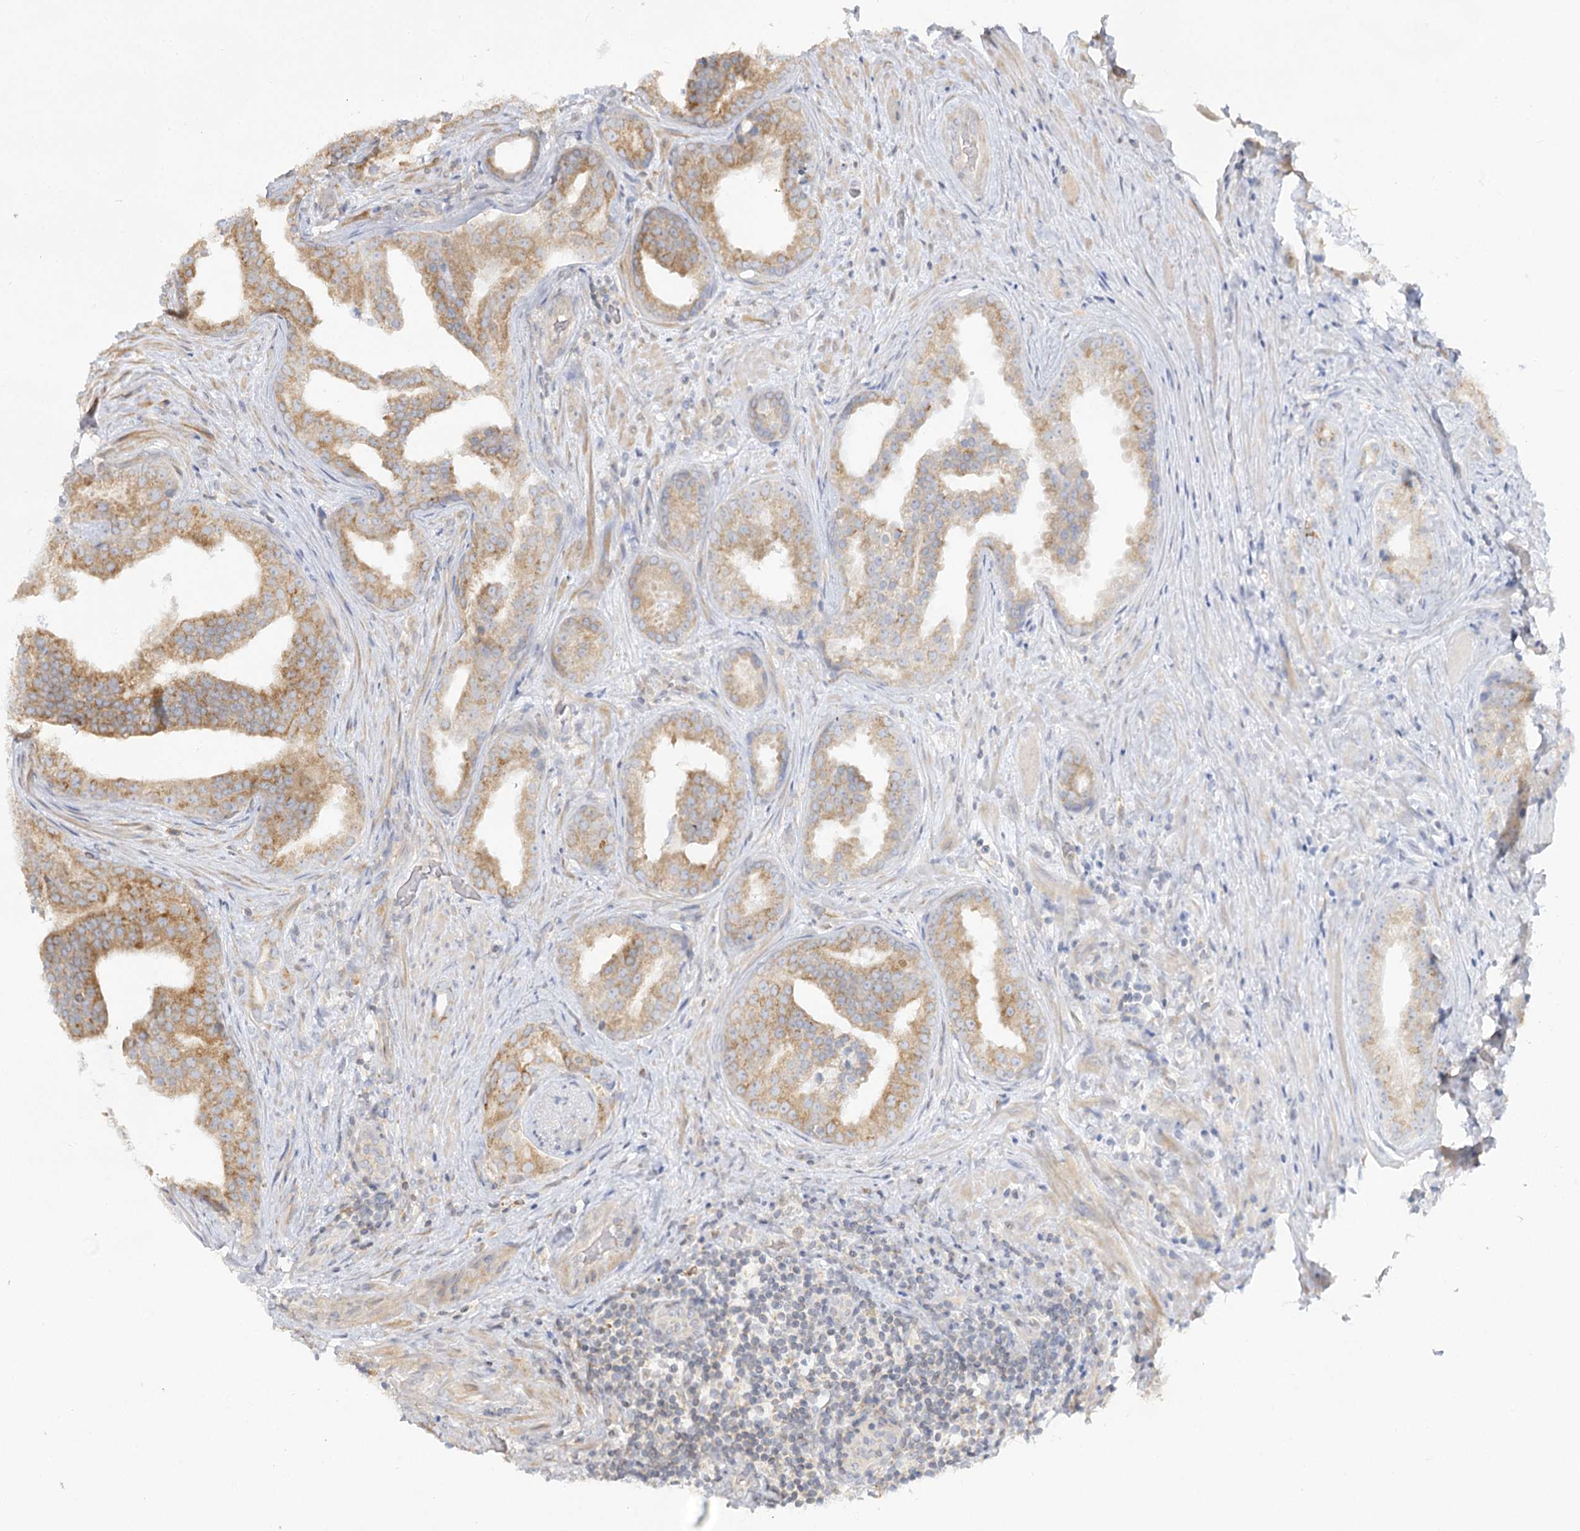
{"staining": {"intensity": "moderate", "quantity": "25%-75%", "location": "cytoplasmic/membranous"}, "tissue": "prostate cancer", "cell_type": "Tumor cells", "image_type": "cancer", "snomed": [{"axis": "morphology", "description": "Adenocarcinoma, Low grade"}, {"axis": "topography", "description": "Prostate"}], "caption": "A photomicrograph of human low-grade adenocarcinoma (prostate) stained for a protein reveals moderate cytoplasmic/membranous brown staining in tumor cells.", "gene": "MTMR3", "patient": {"sex": "male", "age": 71}}